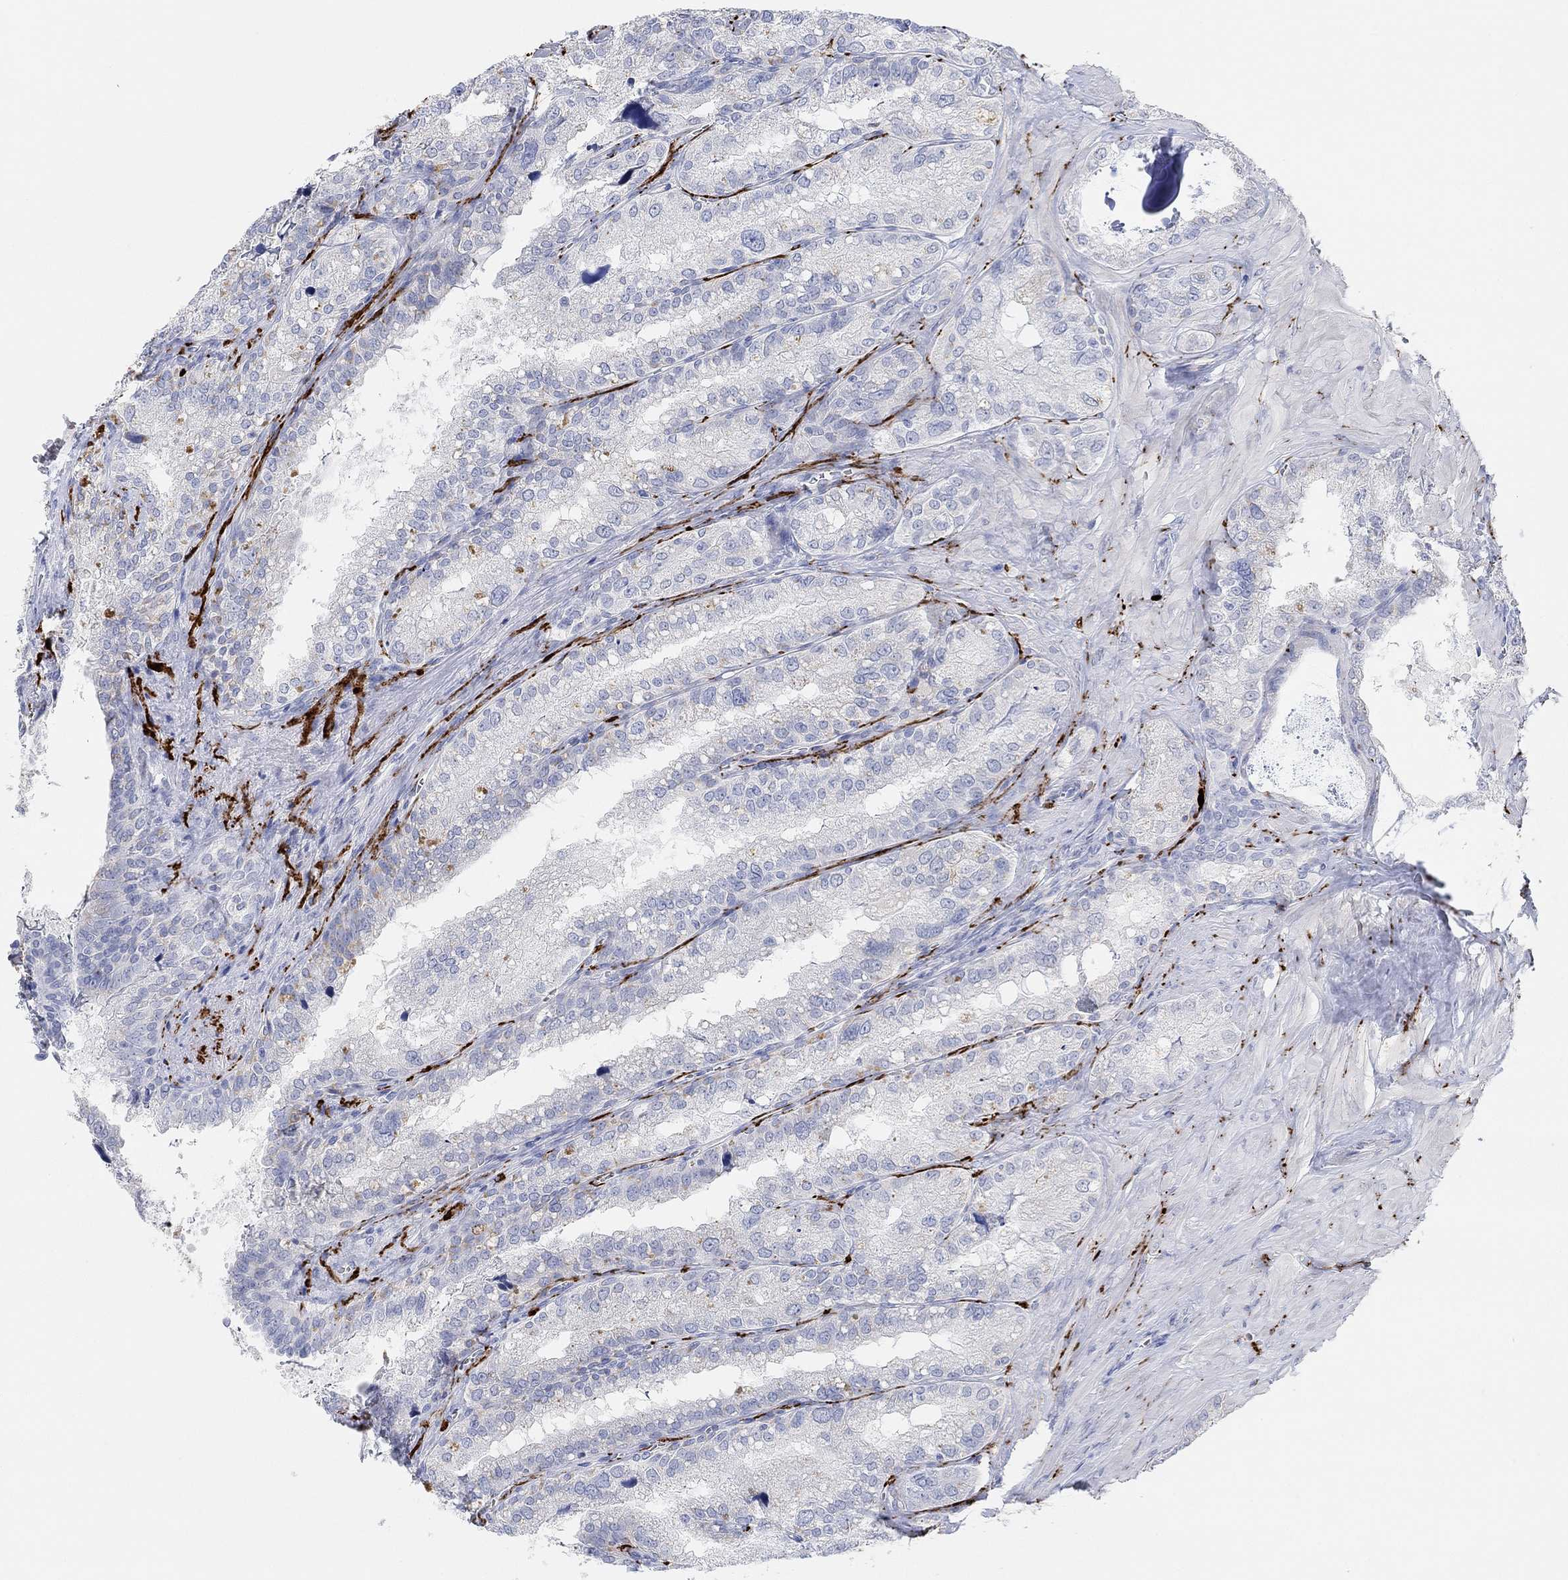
{"staining": {"intensity": "negative", "quantity": "none", "location": "none"}, "tissue": "seminal vesicle", "cell_type": "Glandular cells", "image_type": "normal", "snomed": [{"axis": "morphology", "description": "Normal tissue, NOS"}, {"axis": "topography", "description": "Seminal veicle"}], "caption": "Glandular cells show no significant protein positivity in normal seminal vesicle. (DAB immunohistochemistry, high magnification).", "gene": "VAT1L", "patient": {"sex": "male", "age": 57}}